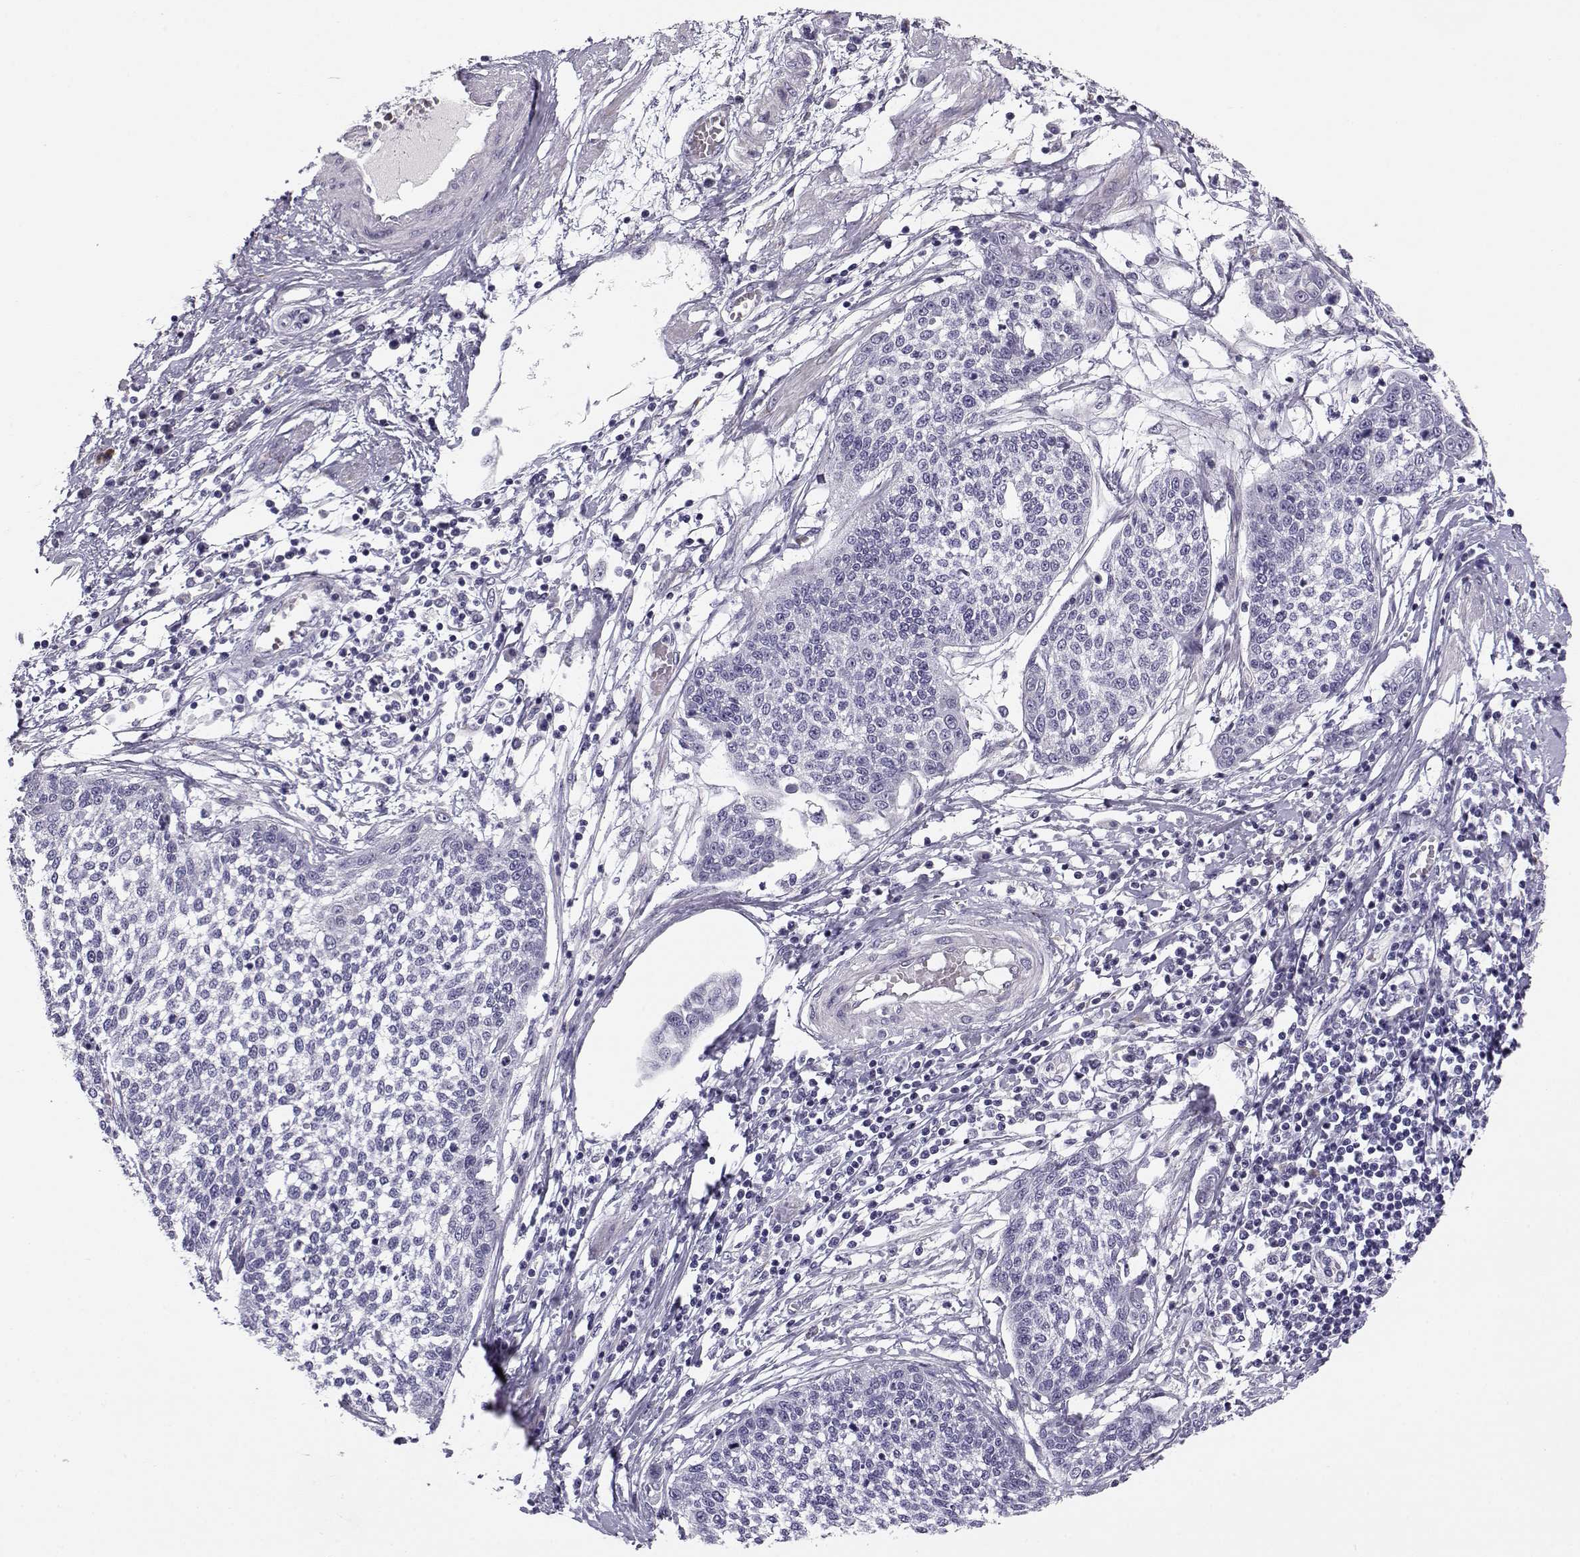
{"staining": {"intensity": "negative", "quantity": "none", "location": "none"}, "tissue": "cervical cancer", "cell_type": "Tumor cells", "image_type": "cancer", "snomed": [{"axis": "morphology", "description": "Squamous cell carcinoma, NOS"}, {"axis": "topography", "description": "Cervix"}], "caption": "Cervical cancer (squamous cell carcinoma) was stained to show a protein in brown. There is no significant positivity in tumor cells.", "gene": "KCNMB4", "patient": {"sex": "female", "age": 34}}